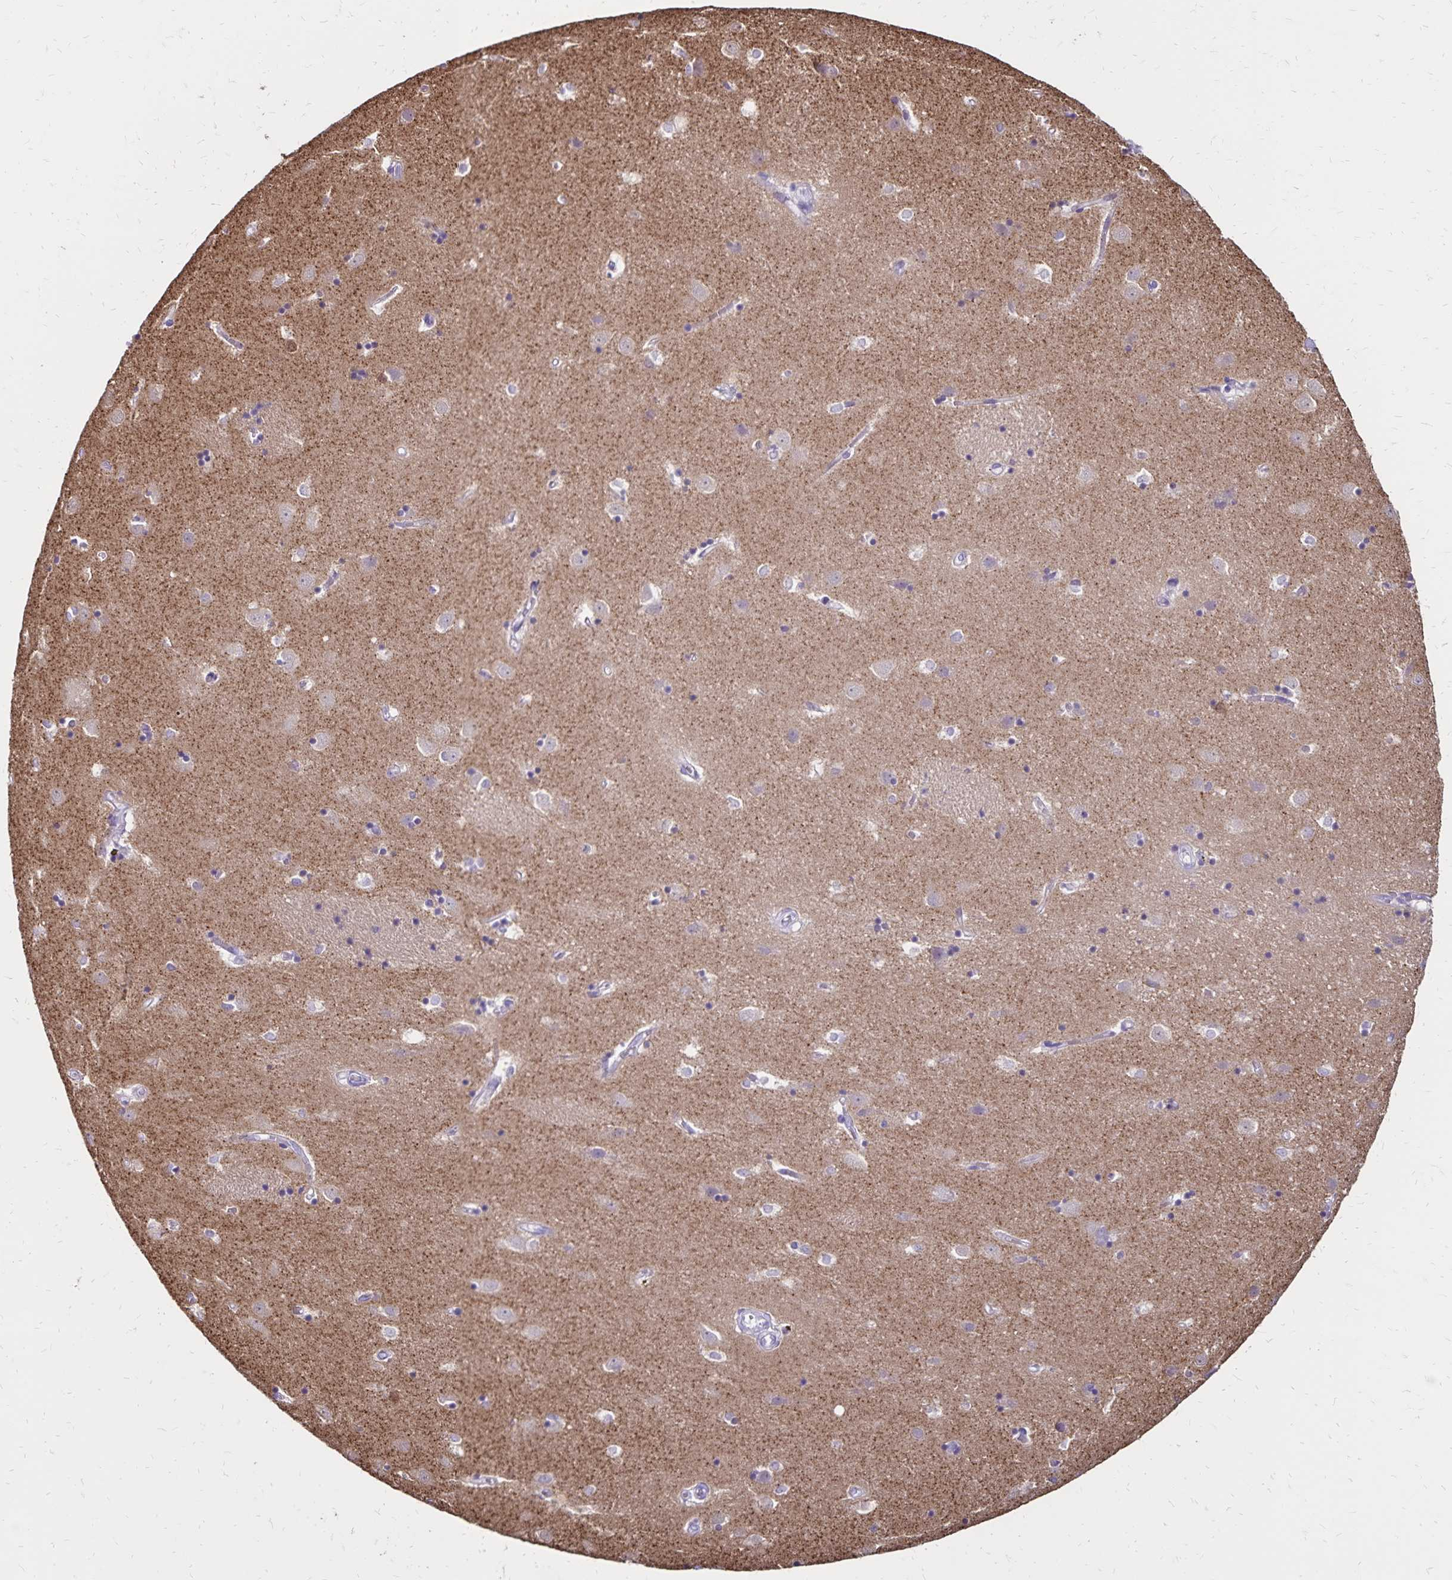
{"staining": {"intensity": "negative", "quantity": "none", "location": "none"}, "tissue": "caudate", "cell_type": "Glial cells", "image_type": "normal", "snomed": [{"axis": "morphology", "description": "Normal tissue, NOS"}, {"axis": "topography", "description": "Lateral ventricle wall"}], "caption": "The image exhibits no staining of glial cells in benign caudate.", "gene": "SH3GL3", "patient": {"sex": "male", "age": 54}}